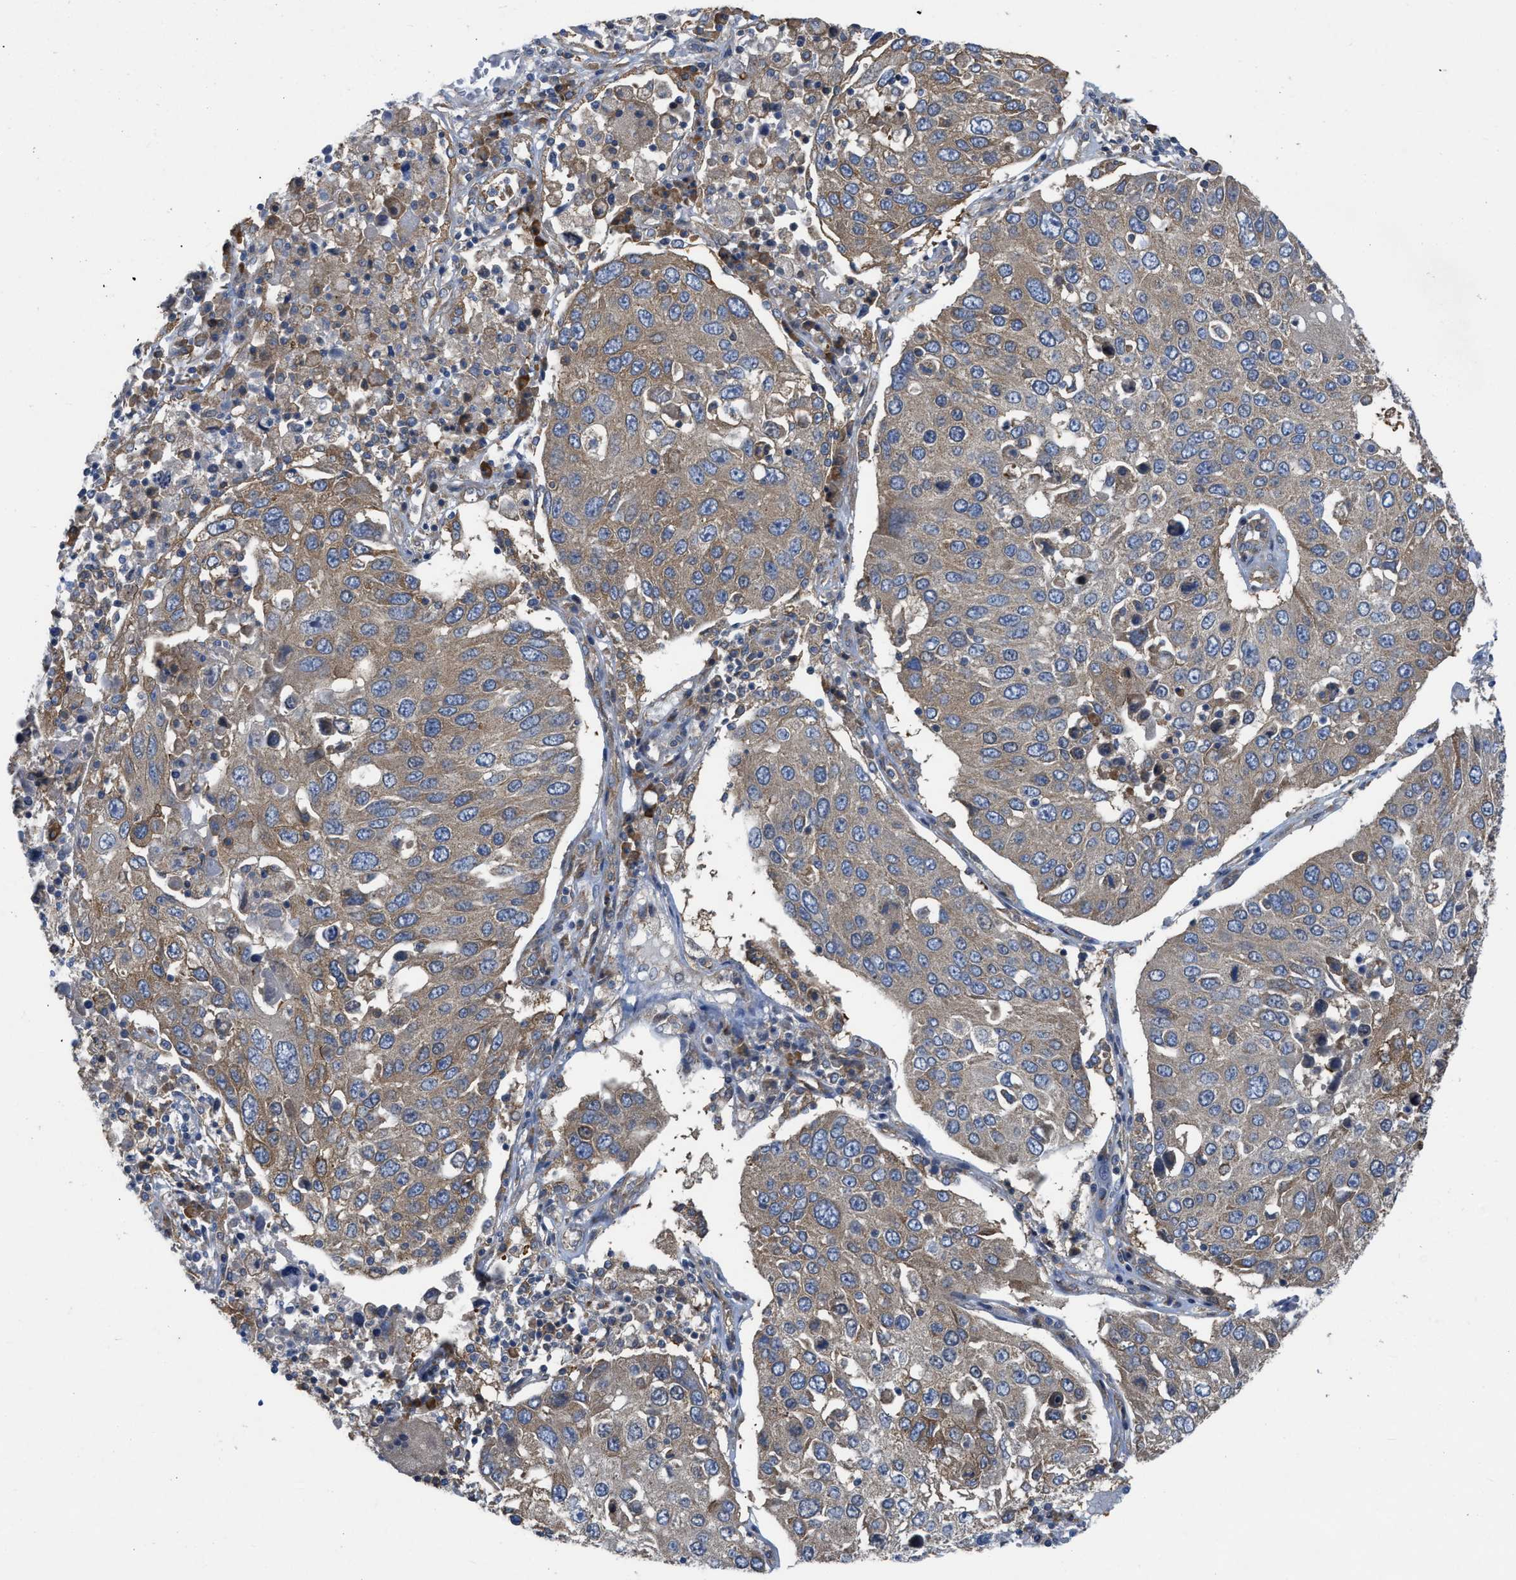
{"staining": {"intensity": "weak", "quantity": ">75%", "location": "cytoplasmic/membranous"}, "tissue": "lung cancer", "cell_type": "Tumor cells", "image_type": "cancer", "snomed": [{"axis": "morphology", "description": "Squamous cell carcinoma, NOS"}, {"axis": "topography", "description": "Lung"}], "caption": "Protein analysis of lung squamous cell carcinoma tissue shows weak cytoplasmic/membranous positivity in approximately >75% of tumor cells.", "gene": "TMEM131", "patient": {"sex": "male", "age": 65}}